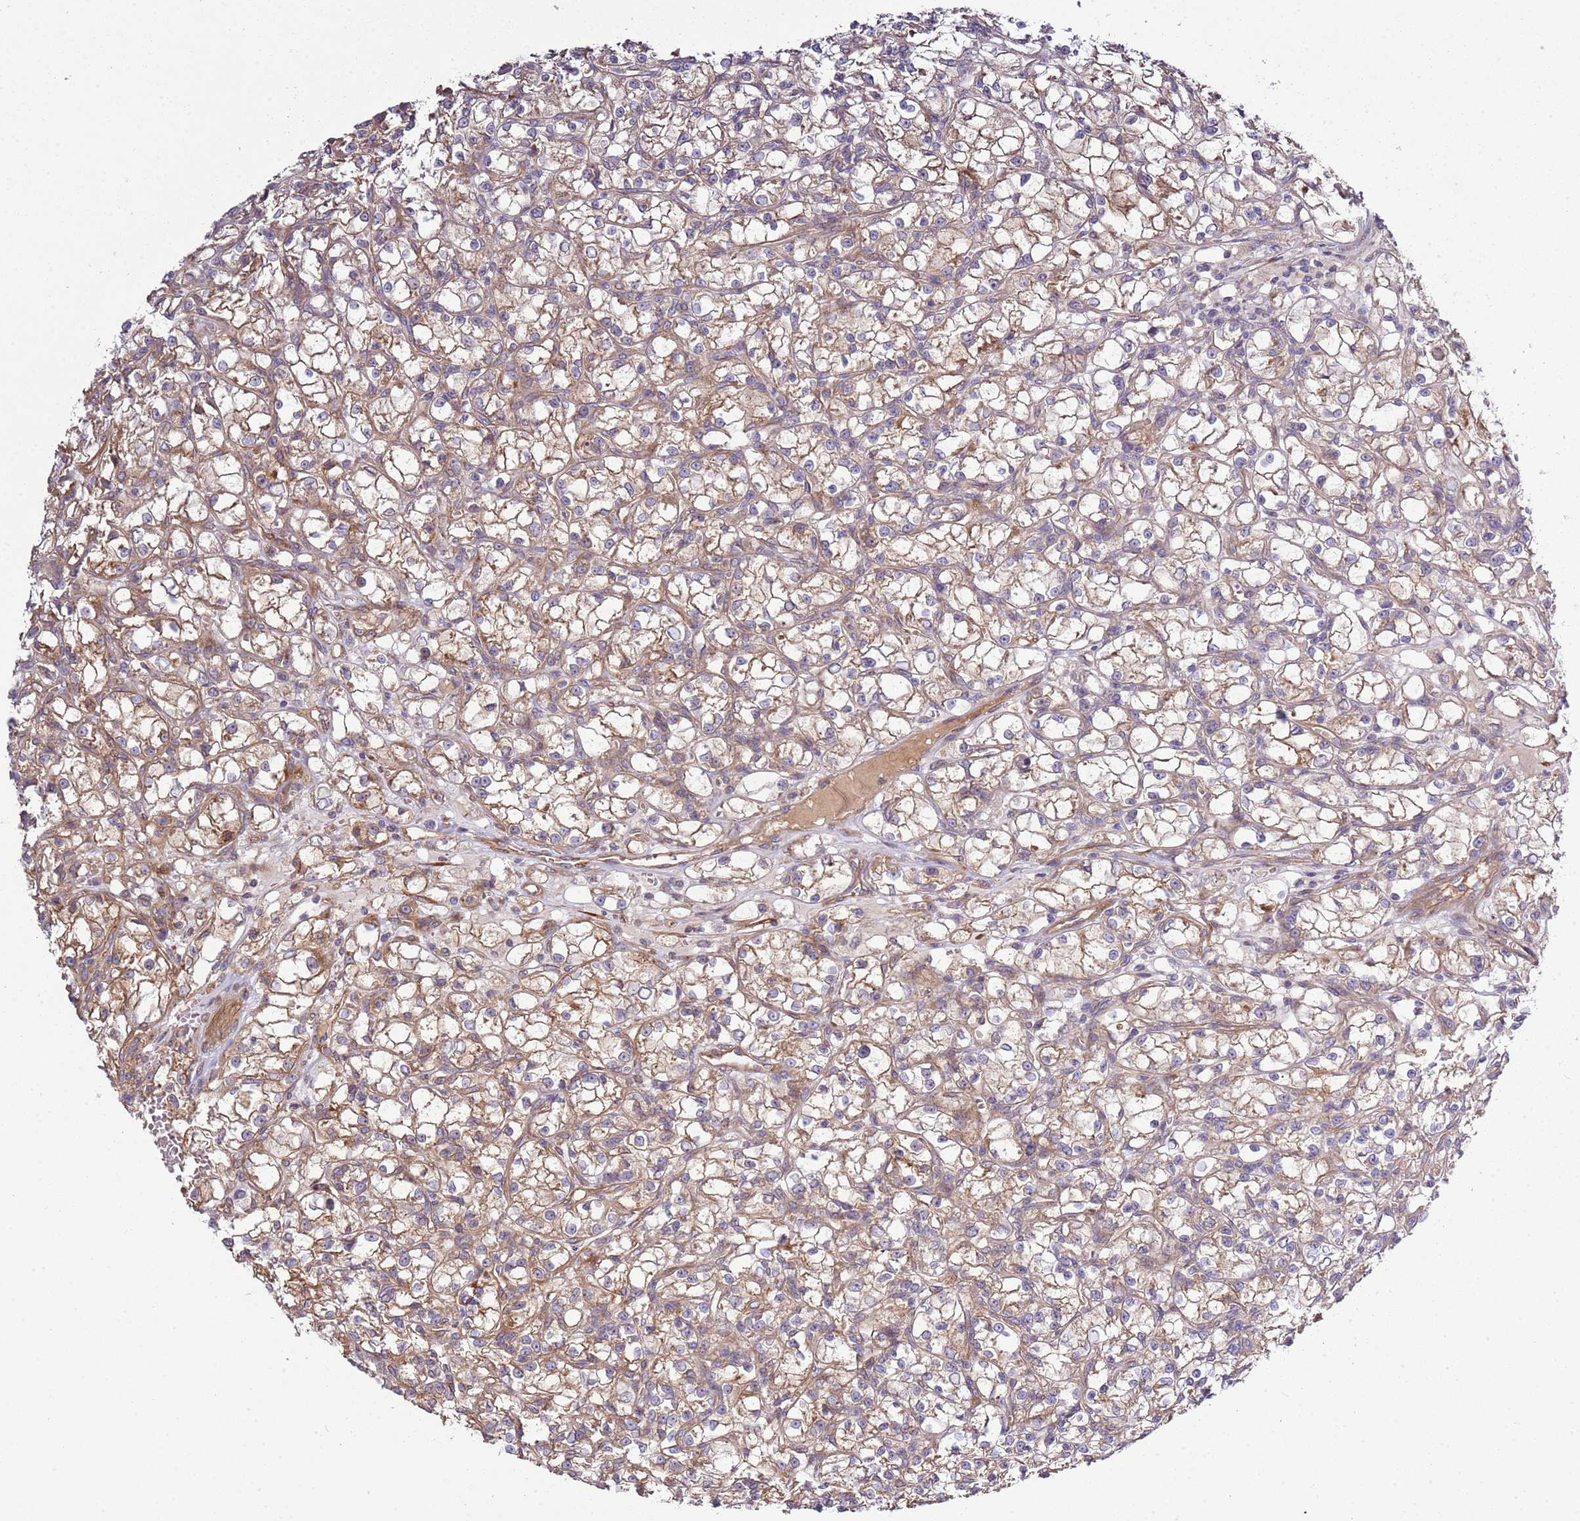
{"staining": {"intensity": "weak", "quantity": "<25%", "location": "cytoplasmic/membranous"}, "tissue": "renal cancer", "cell_type": "Tumor cells", "image_type": "cancer", "snomed": [{"axis": "morphology", "description": "Adenocarcinoma, NOS"}, {"axis": "topography", "description": "Kidney"}], "caption": "Human renal cancer stained for a protein using immunohistochemistry reveals no expression in tumor cells.", "gene": "GNL1", "patient": {"sex": "female", "age": 59}}